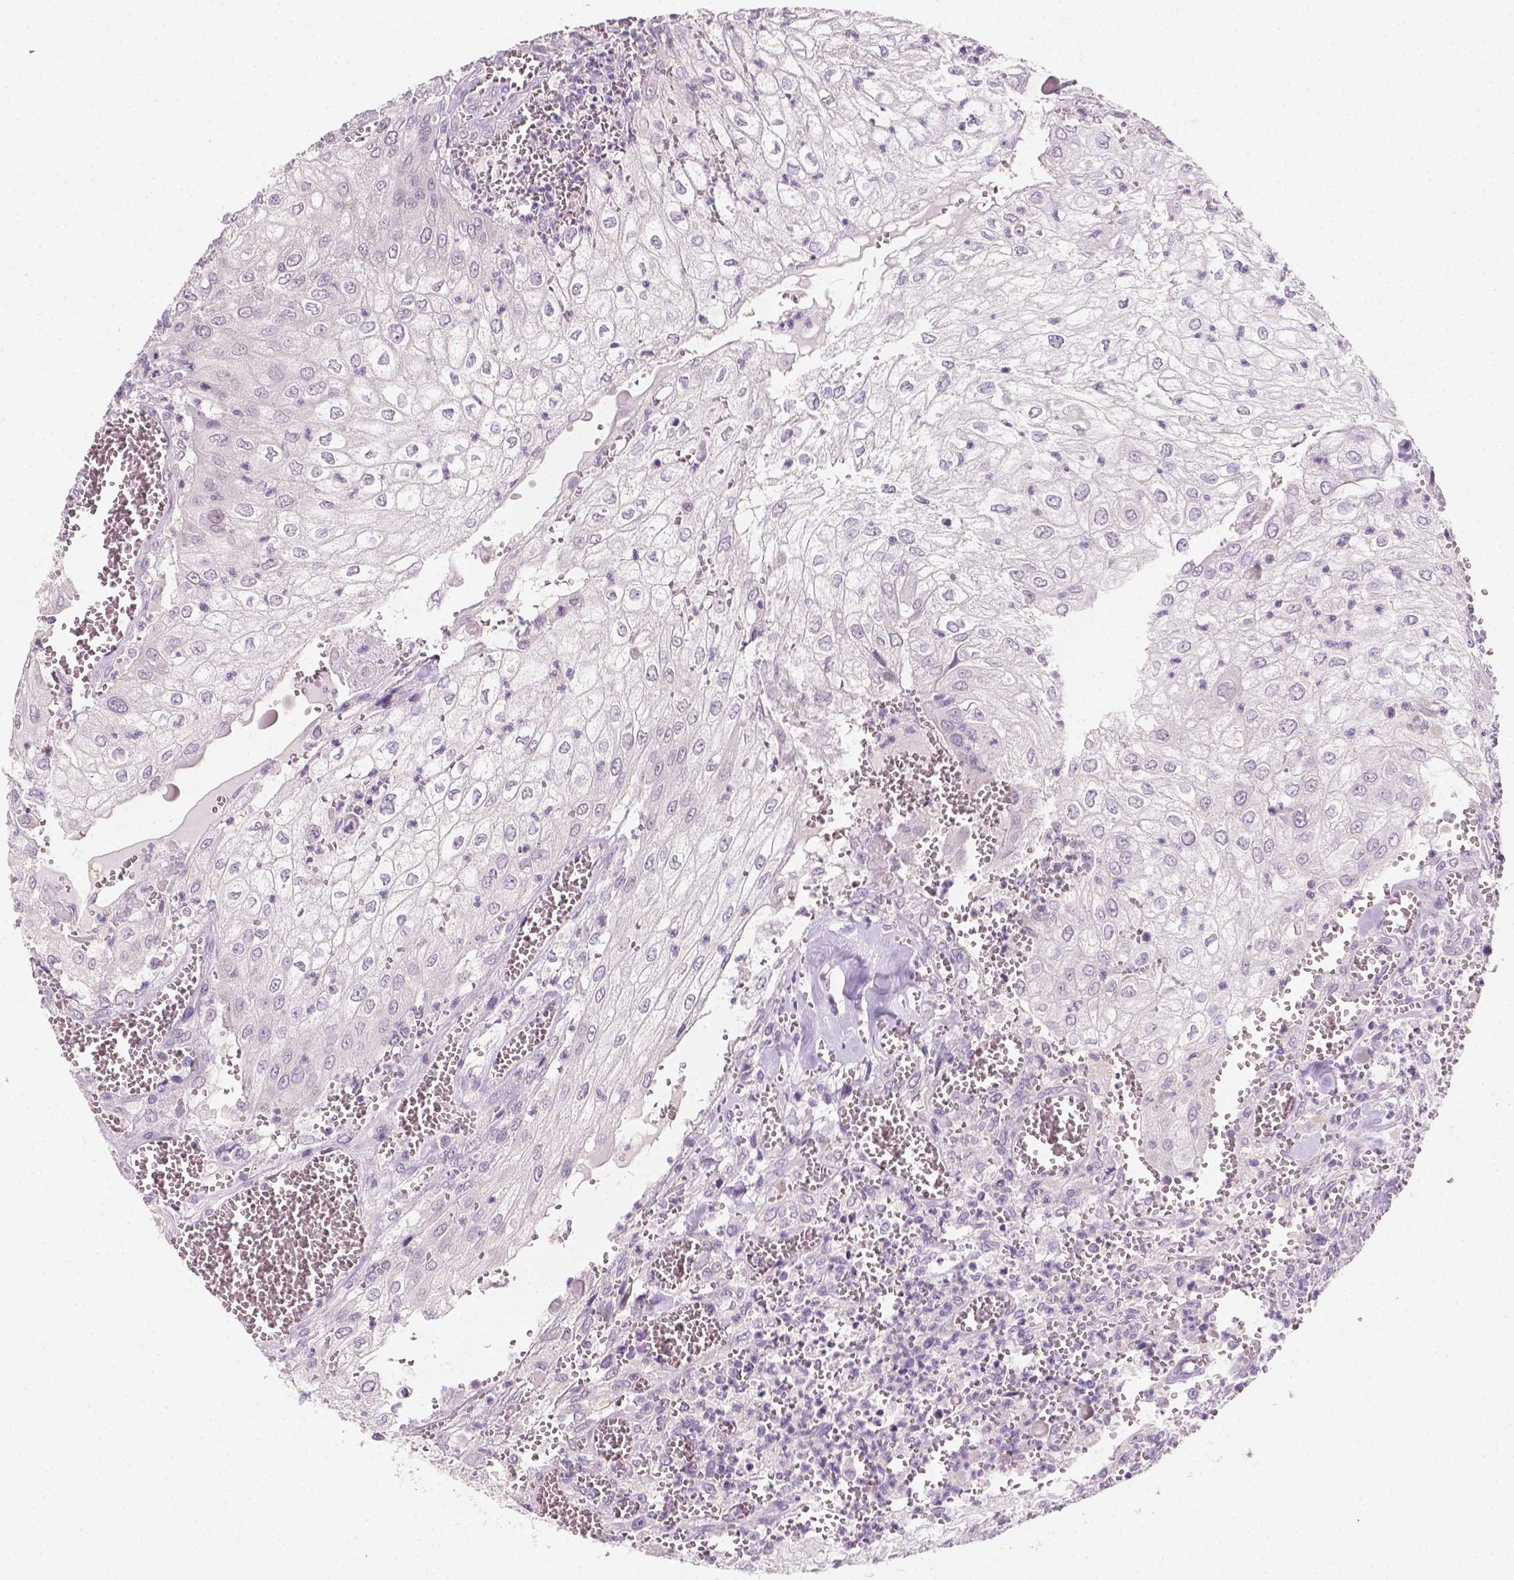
{"staining": {"intensity": "negative", "quantity": "none", "location": "none"}, "tissue": "urothelial cancer", "cell_type": "Tumor cells", "image_type": "cancer", "snomed": [{"axis": "morphology", "description": "Urothelial carcinoma, High grade"}, {"axis": "topography", "description": "Urinary bladder"}], "caption": "A micrograph of urothelial carcinoma (high-grade) stained for a protein shows no brown staining in tumor cells.", "gene": "TAL1", "patient": {"sex": "male", "age": 62}}